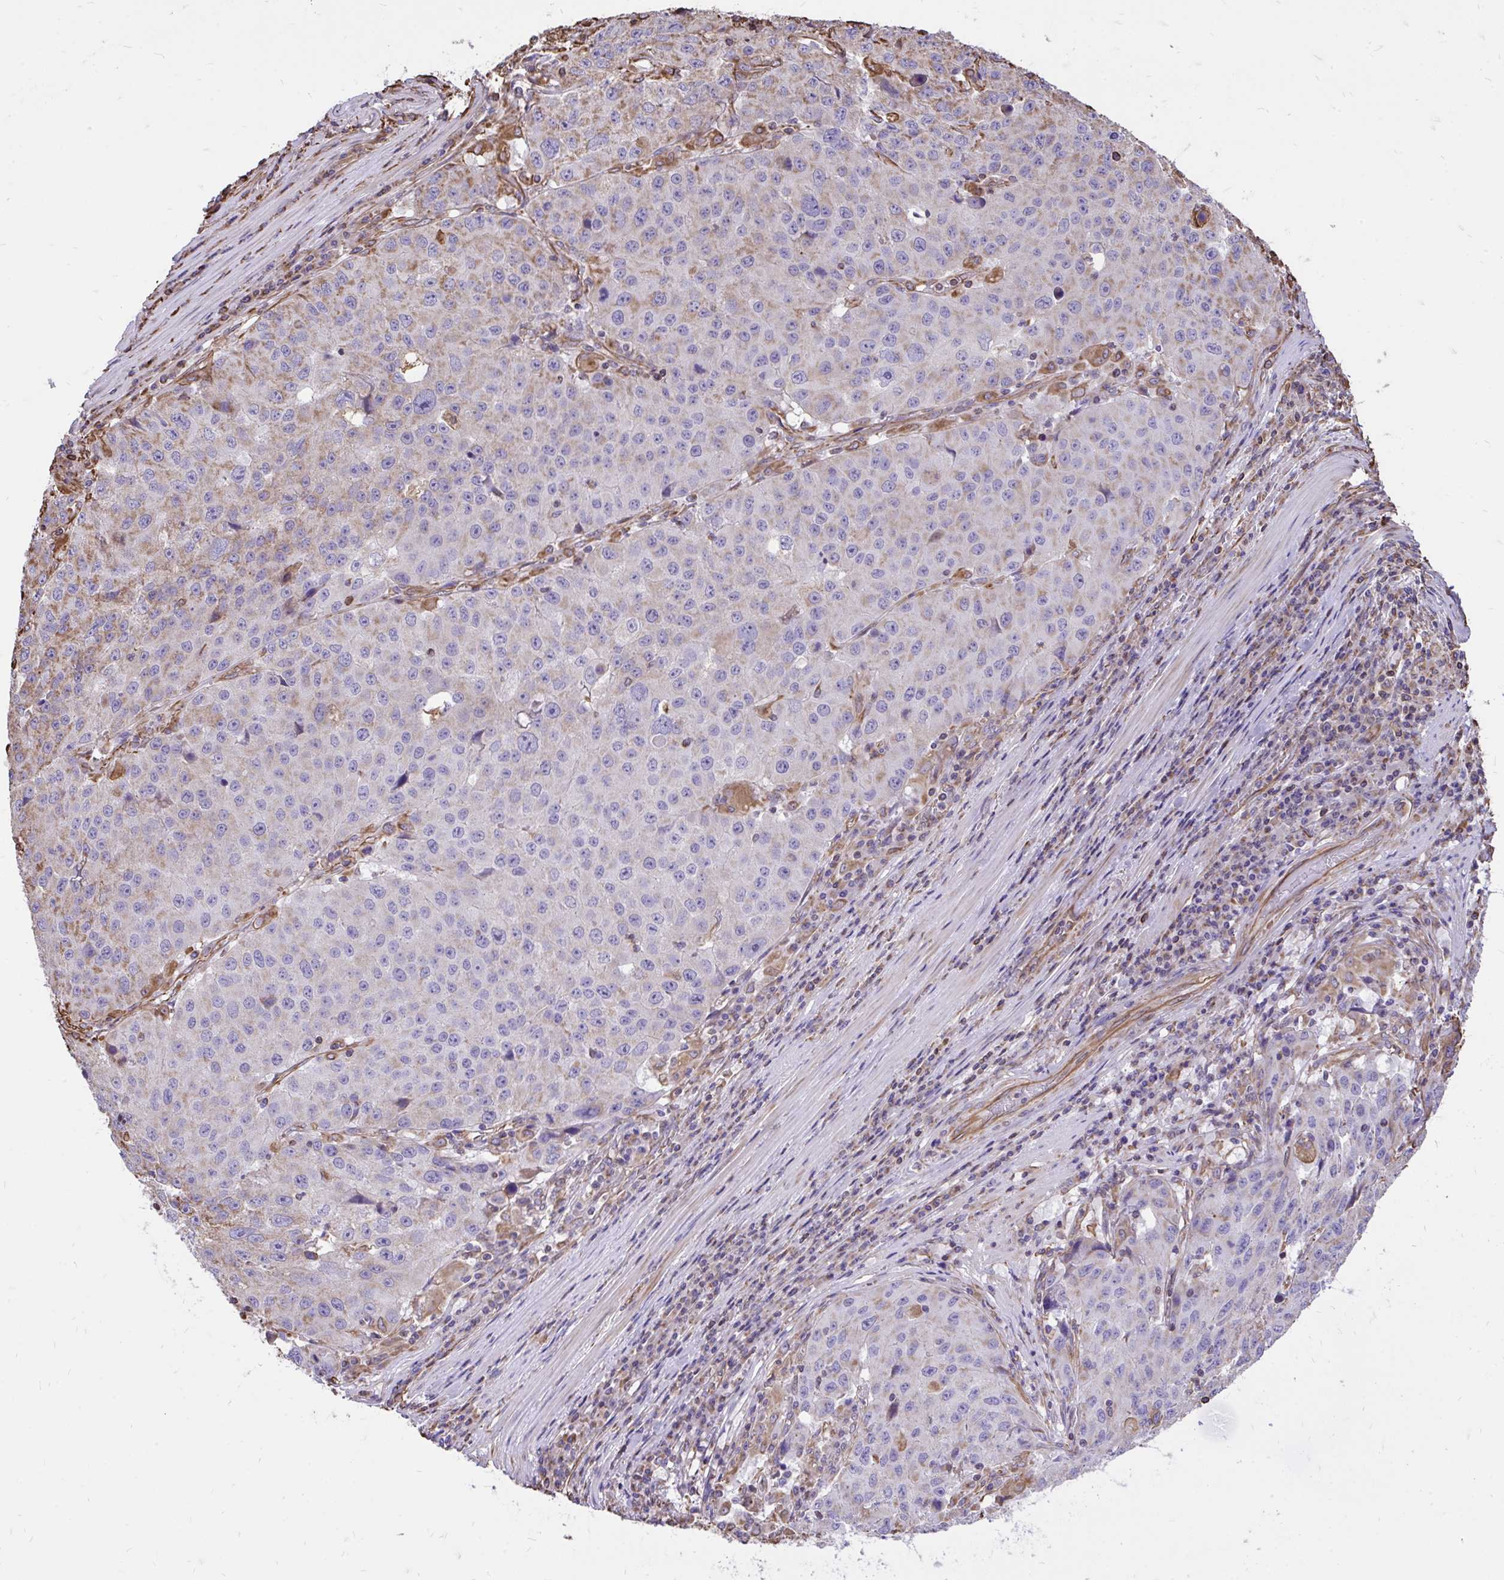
{"staining": {"intensity": "weak", "quantity": "25%-75%", "location": "cytoplasmic/membranous"}, "tissue": "stomach cancer", "cell_type": "Tumor cells", "image_type": "cancer", "snomed": [{"axis": "morphology", "description": "Adenocarcinoma, NOS"}, {"axis": "topography", "description": "Stomach"}], "caption": "Immunohistochemistry of stomach adenocarcinoma displays low levels of weak cytoplasmic/membranous staining in about 25%-75% of tumor cells.", "gene": "RNF103", "patient": {"sex": "male", "age": 71}}